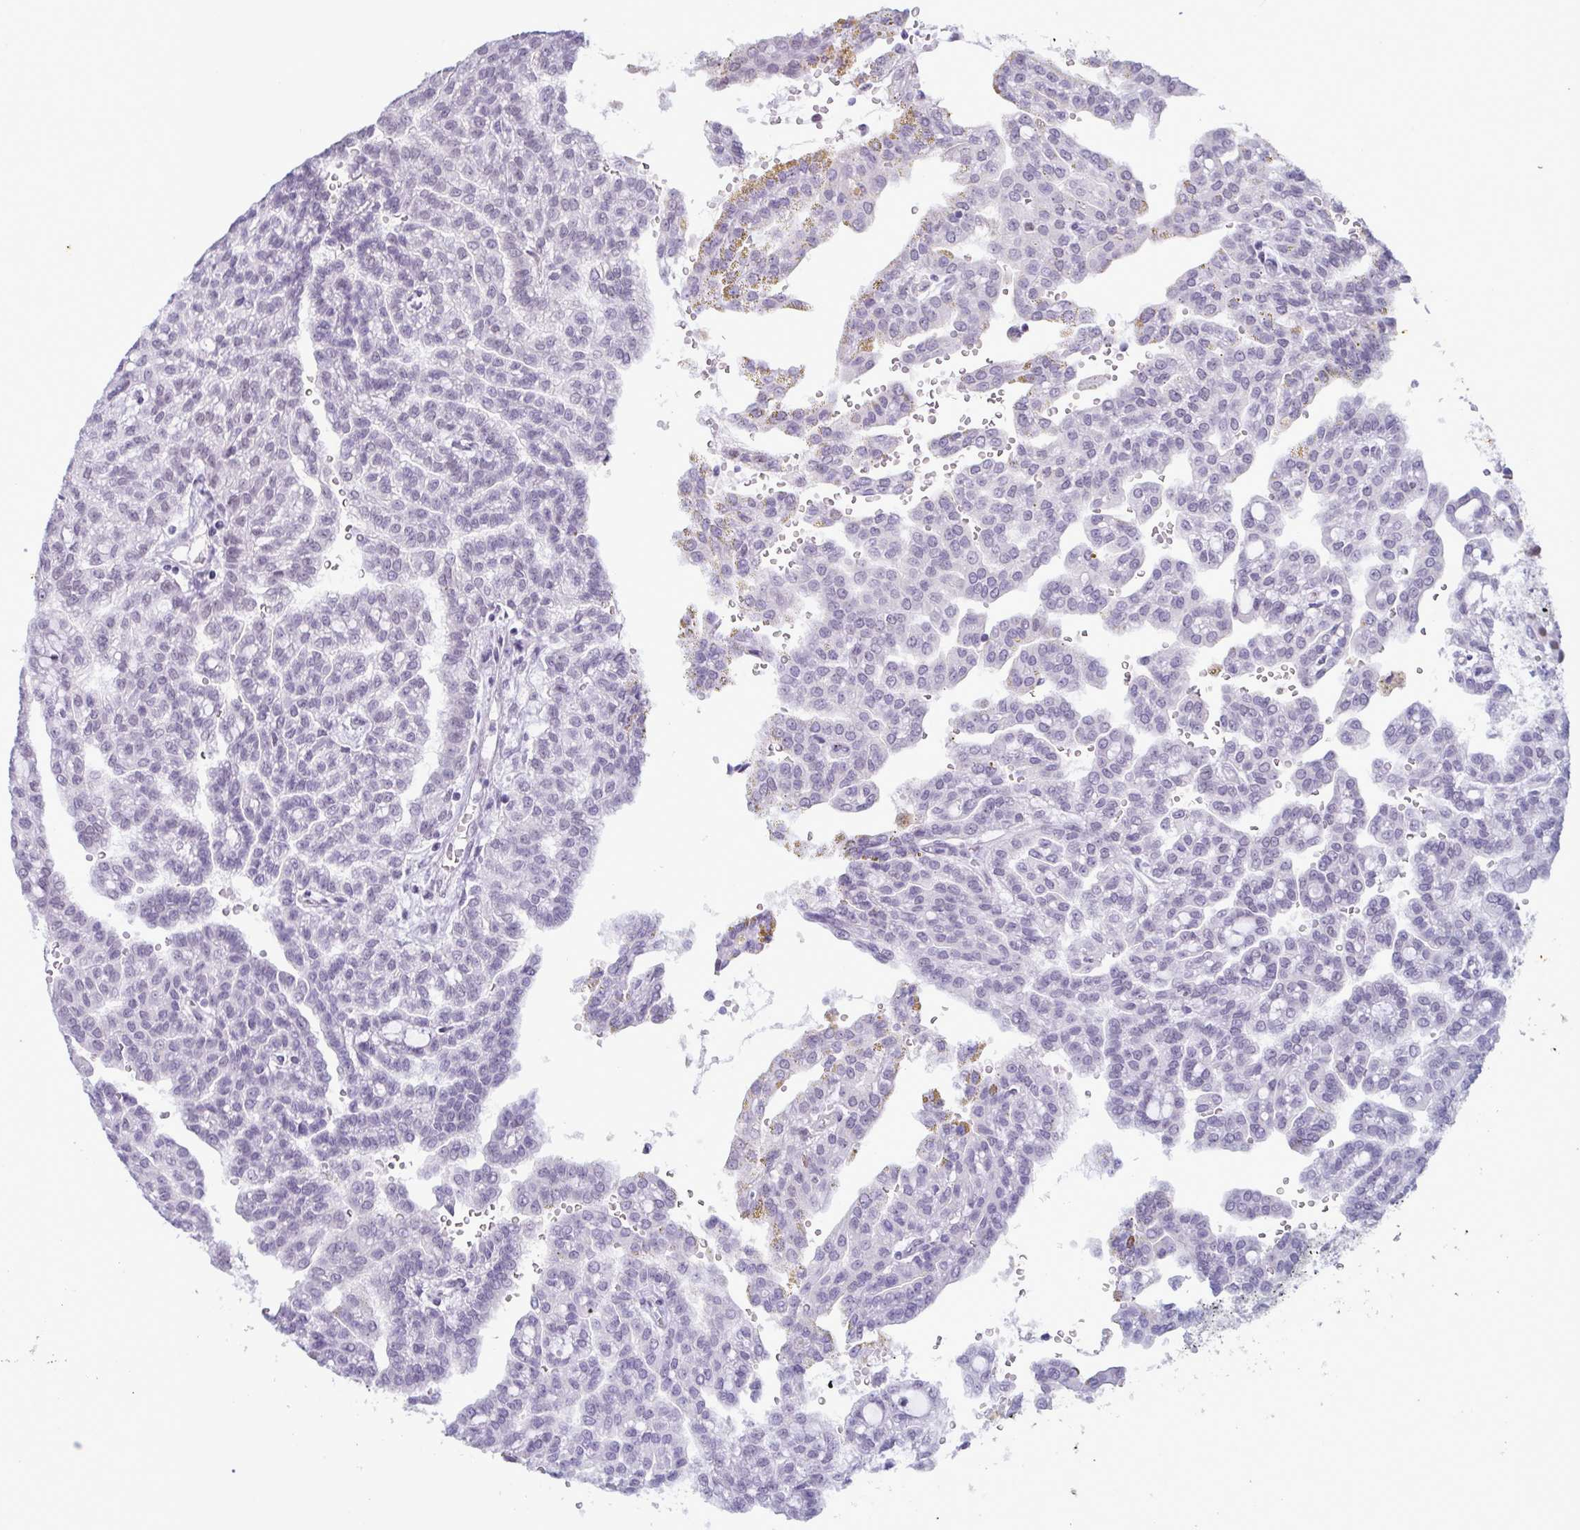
{"staining": {"intensity": "negative", "quantity": "none", "location": "none"}, "tissue": "renal cancer", "cell_type": "Tumor cells", "image_type": "cancer", "snomed": [{"axis": "morphology", "description": "Adenocarcinoma, NOS"}, {"axis": "topography", "description": "Kidney"}], "caption": "Tumor cells are negative for brown protein staining in adenocarcinoma (renal).", "gene": "RBM7", "patient": {"sex": "male", "age": 63}}